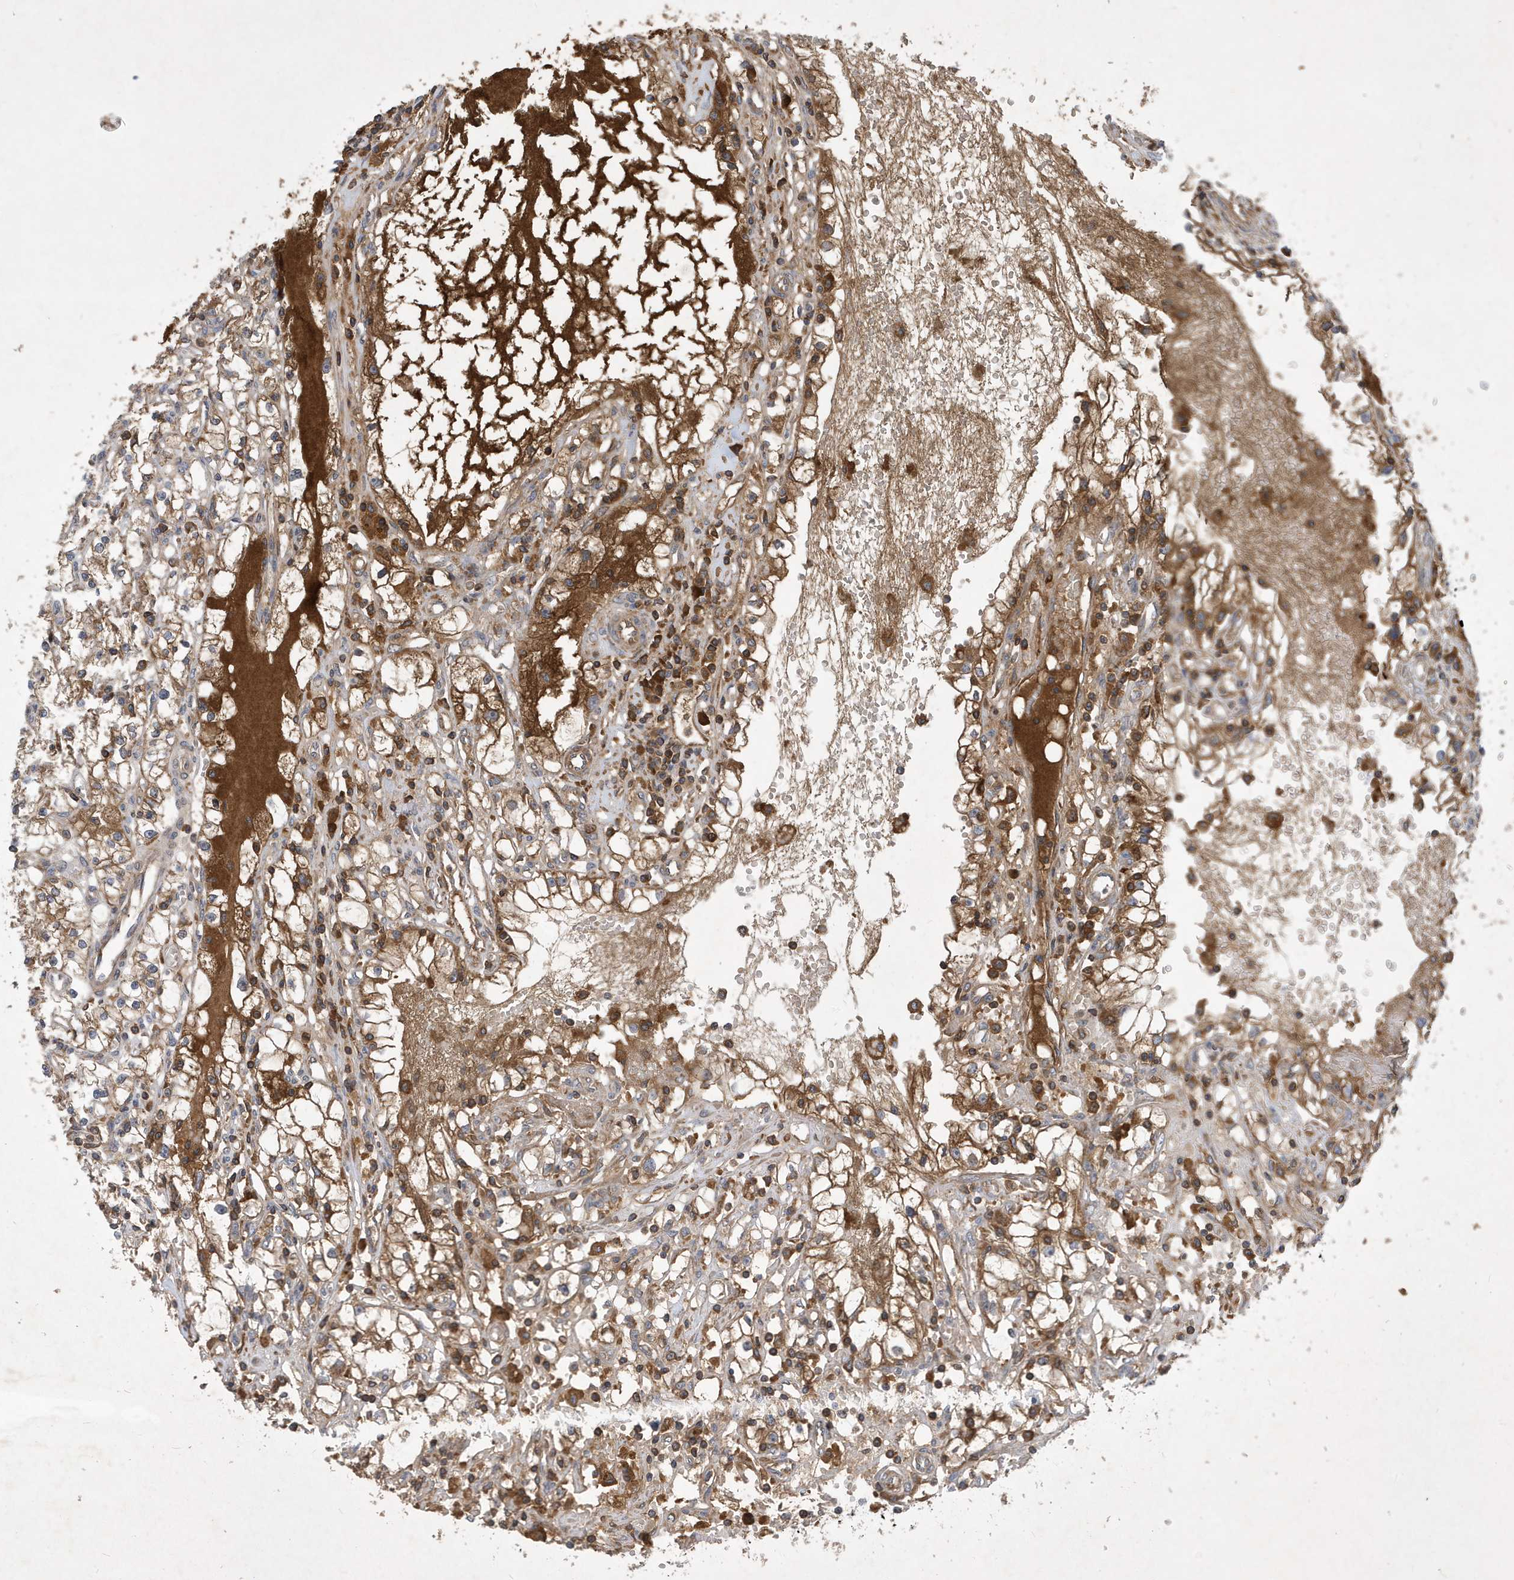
{"staining": {"intensity": "moderate", "quantity": ">75%", "location": "cytoplasmic/membranous"}, "tissue": "renal cancer", "cell_type": "Tumor cells", "image_type": "cancer", "snomed": [{"axis": "morphology", "description": "Adenocarcinoma, NOS"}, {"axis": "topography", "description": "Kidney"}], "caption": "Immunohistochemistry staining of renal cancer, which shows medium levels of moderate cytoplasmic/membranous expression in approximately >75% of tumor cells indicating moderate cytoplasmic/membranous protein positivity. The staining was performed using DAB (brown) for protein detection and nuclei were counterstained in hematoxylin (blue).", "gene": "STK19", "patient": {"sex": "male", "age": 56}}